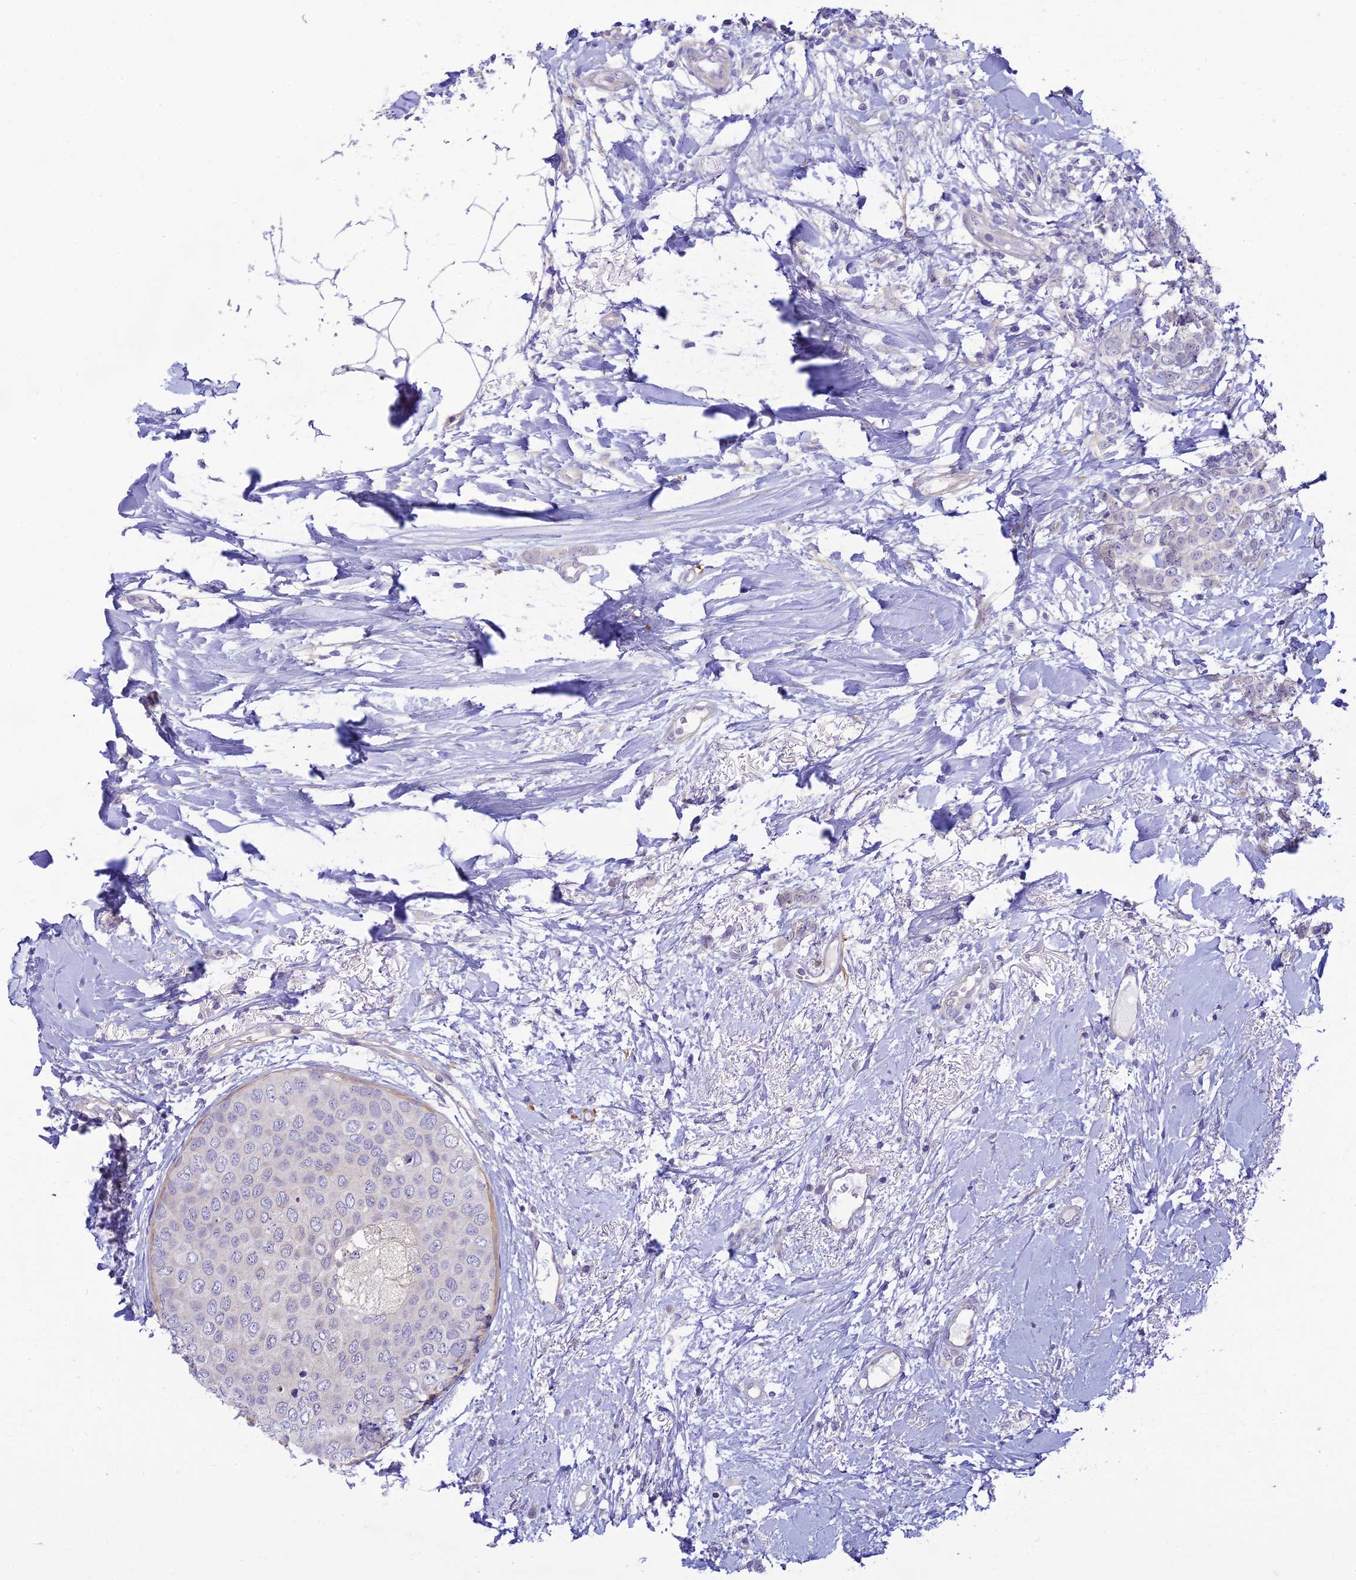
{"staining": {"intensity": "negative", "quantity": "none", "location": "none"}, "tissue": "breast cancer", "cell_type": "Tumor cells", "image_type": "cancer", "snomed": [{"axis": "morphology", "description": "Duct carcinoma"}, {"axis": "topography", "description": "Breast"}], "caption": "Immunohistochemistry (IHC) photomicrograph of neoplastic tissue: breast cancer stained with DAB exhibits no significant protein expression in tumor cells.", "gene": "FBXW4", "patient": {"sex": "female", "age": 72}}